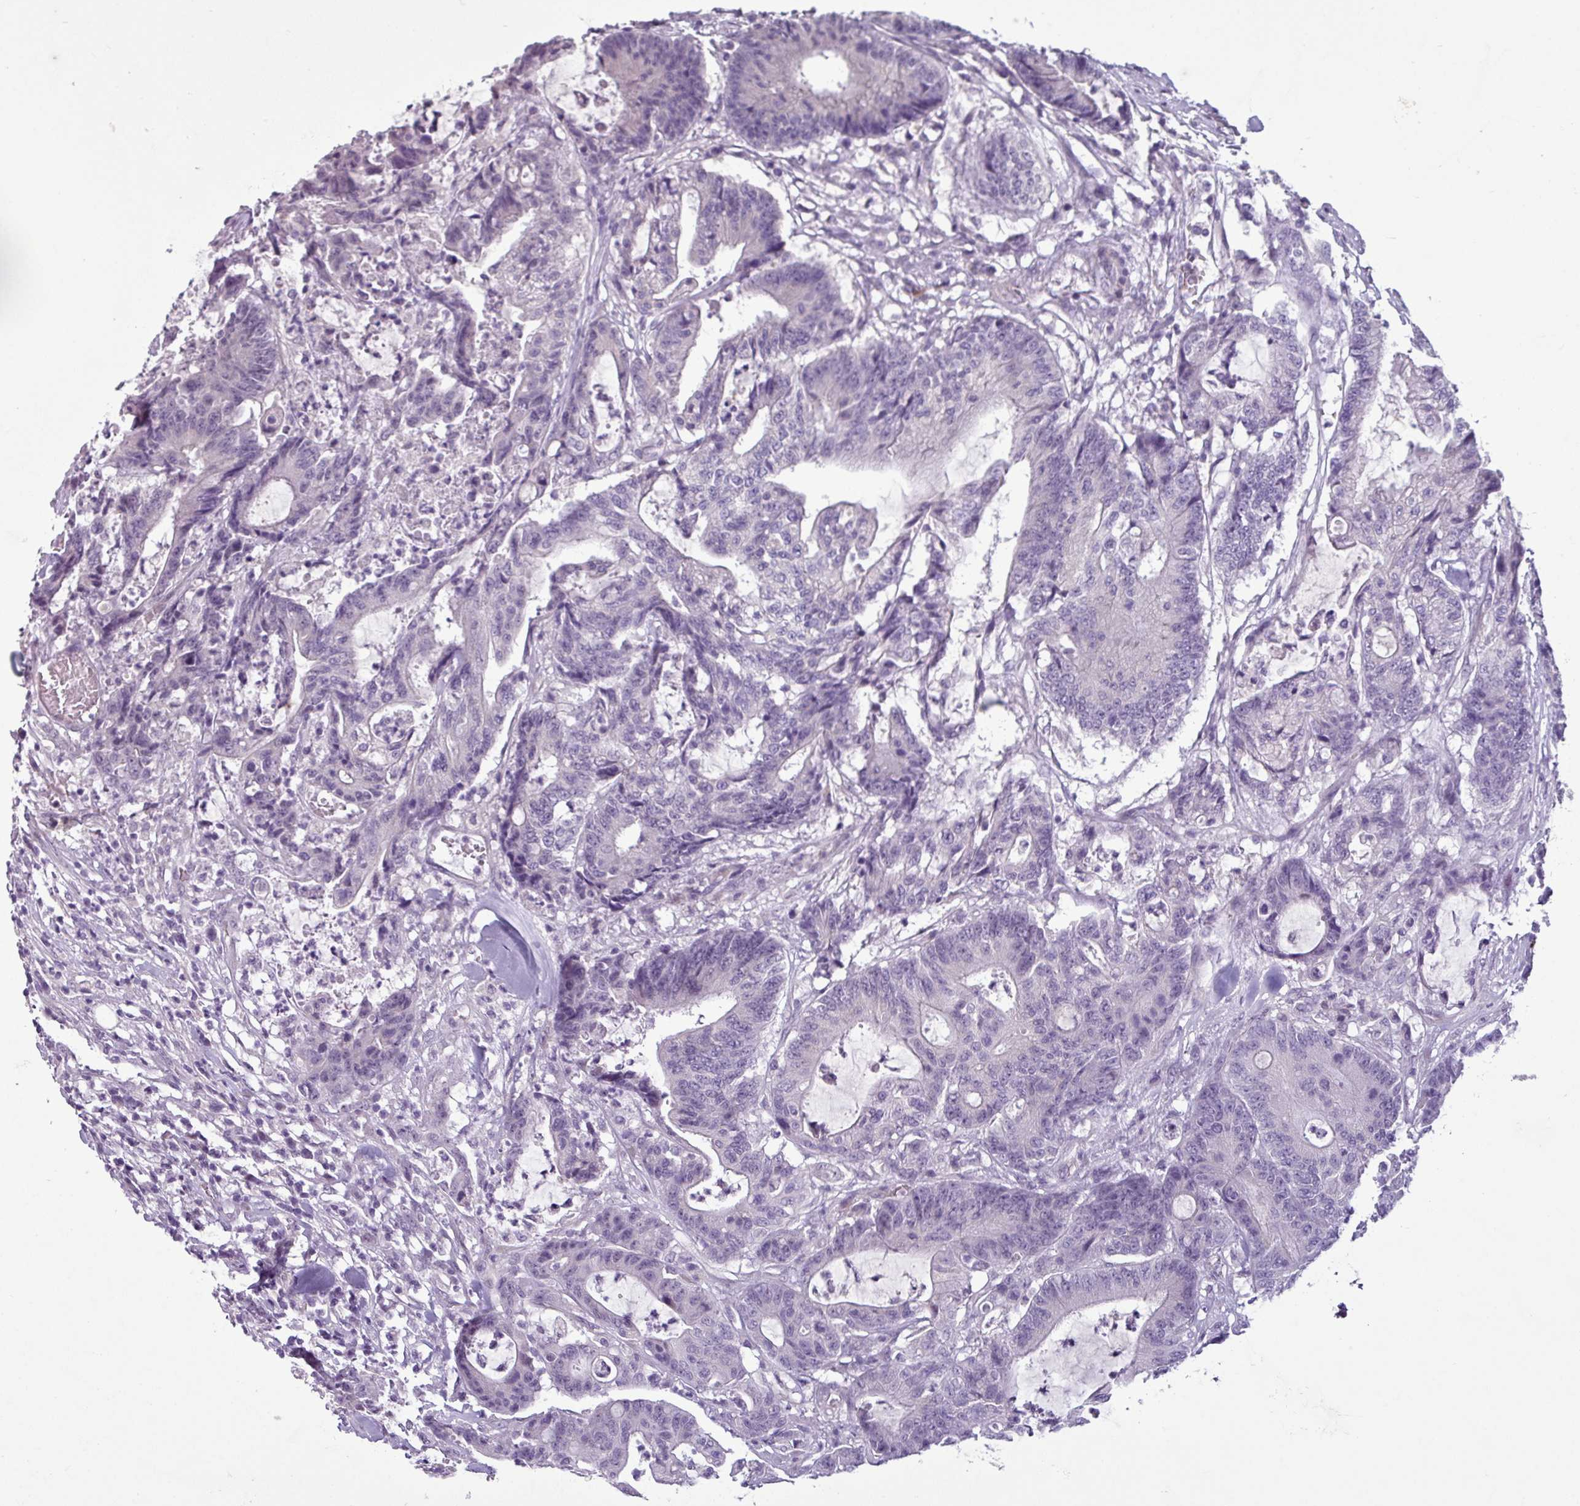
{"staining": {"intensity": "negative", "quantity": "none", "location": "none"}, "tissue": "colorectal cancer", "cell_type": "Tumor cells", "image_type": "cancer", "snomed": [{"axis": "morphology", "description": "Adenocarcinoma, NOS"}, {"axis": "topography", "description": "Colon"}], "caption": "Immunohistochemistry of colorectal cancer displays no positivity in tumor cells.", "gene": "C9orf24", "patient": {"sex": "female", "age": 84}}